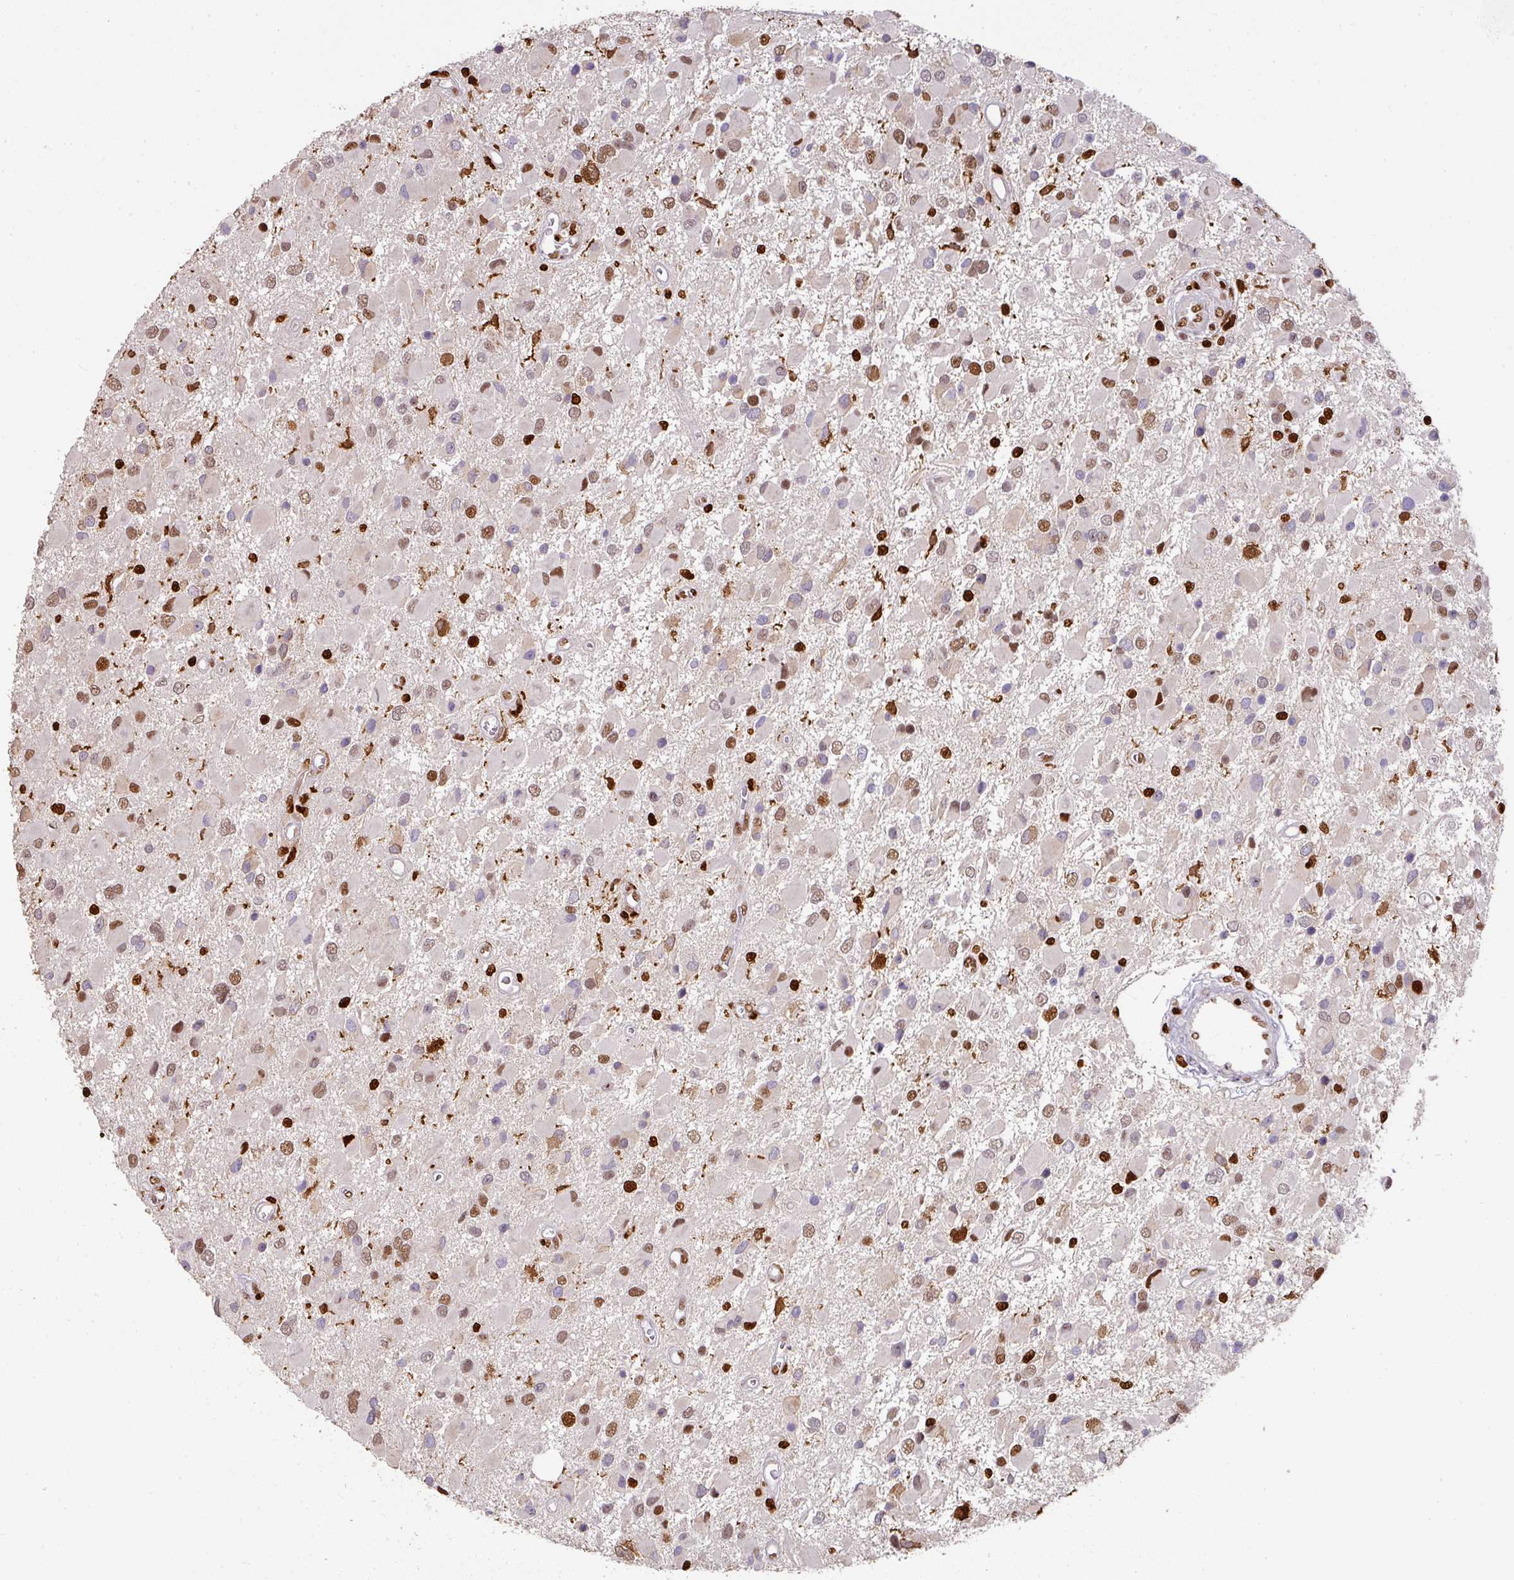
{"staining": {"intensity": "strong", "quantity": "25%-75%", "location": "nuclear"}, "tissue": "glioma", "cell_type": "Tumor cells", "image_type": "cancer", "snomed": [{"axis": "morphology", "description": "Glioma, malignant, High grade"}, {"axis": "topography", "description": "Brain"}], "caption": "This histopathology image displays immunohistochemistry staining of human glioma, with high strong nuclear expression in about 25%-75% of tumor cells.", "gene": "SAMHD1", "patient": {"sex": "male", "age": 53}}